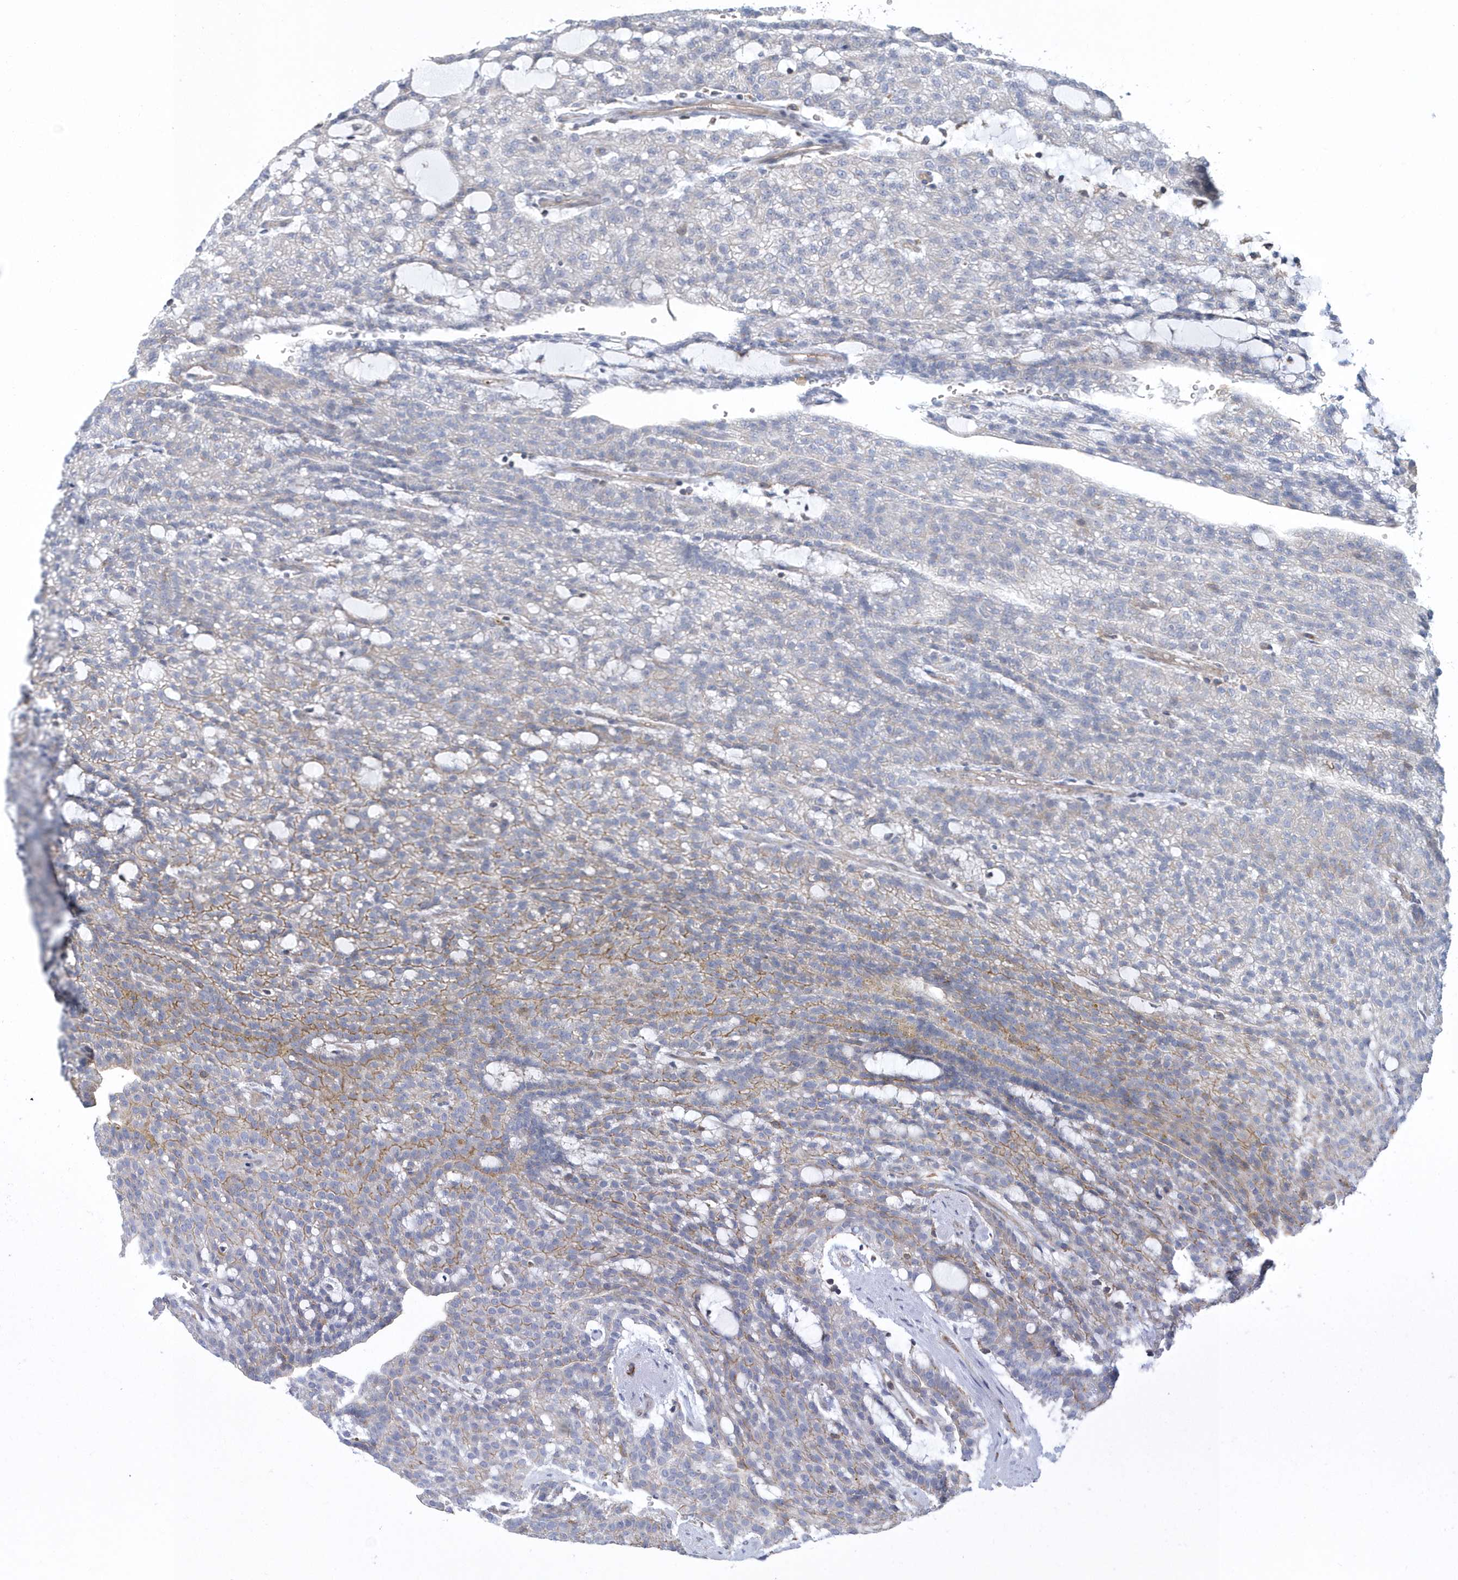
{"staining": {"intensity": "negative", "quantity": "none", "location": "none"}, "tissue": "renal cancer", "cell_type": "Tumor cells", "image_type": "cancer", "snomed": [{"axis": "morphology", "description": "Adenocarcinoma, NOS"}, {"axis": "topography", "description": "Kidney"}], "caption": "Immunohistochemistry (IHC) photomicrograph of neoplastic tissue: human renal cancer stained with DAB (3,3'-diaminobenzidine) displays no significant protein staining in tumor cells.", "gene": "ARAP2", "patient": {"sex": "male", "age": 63}}